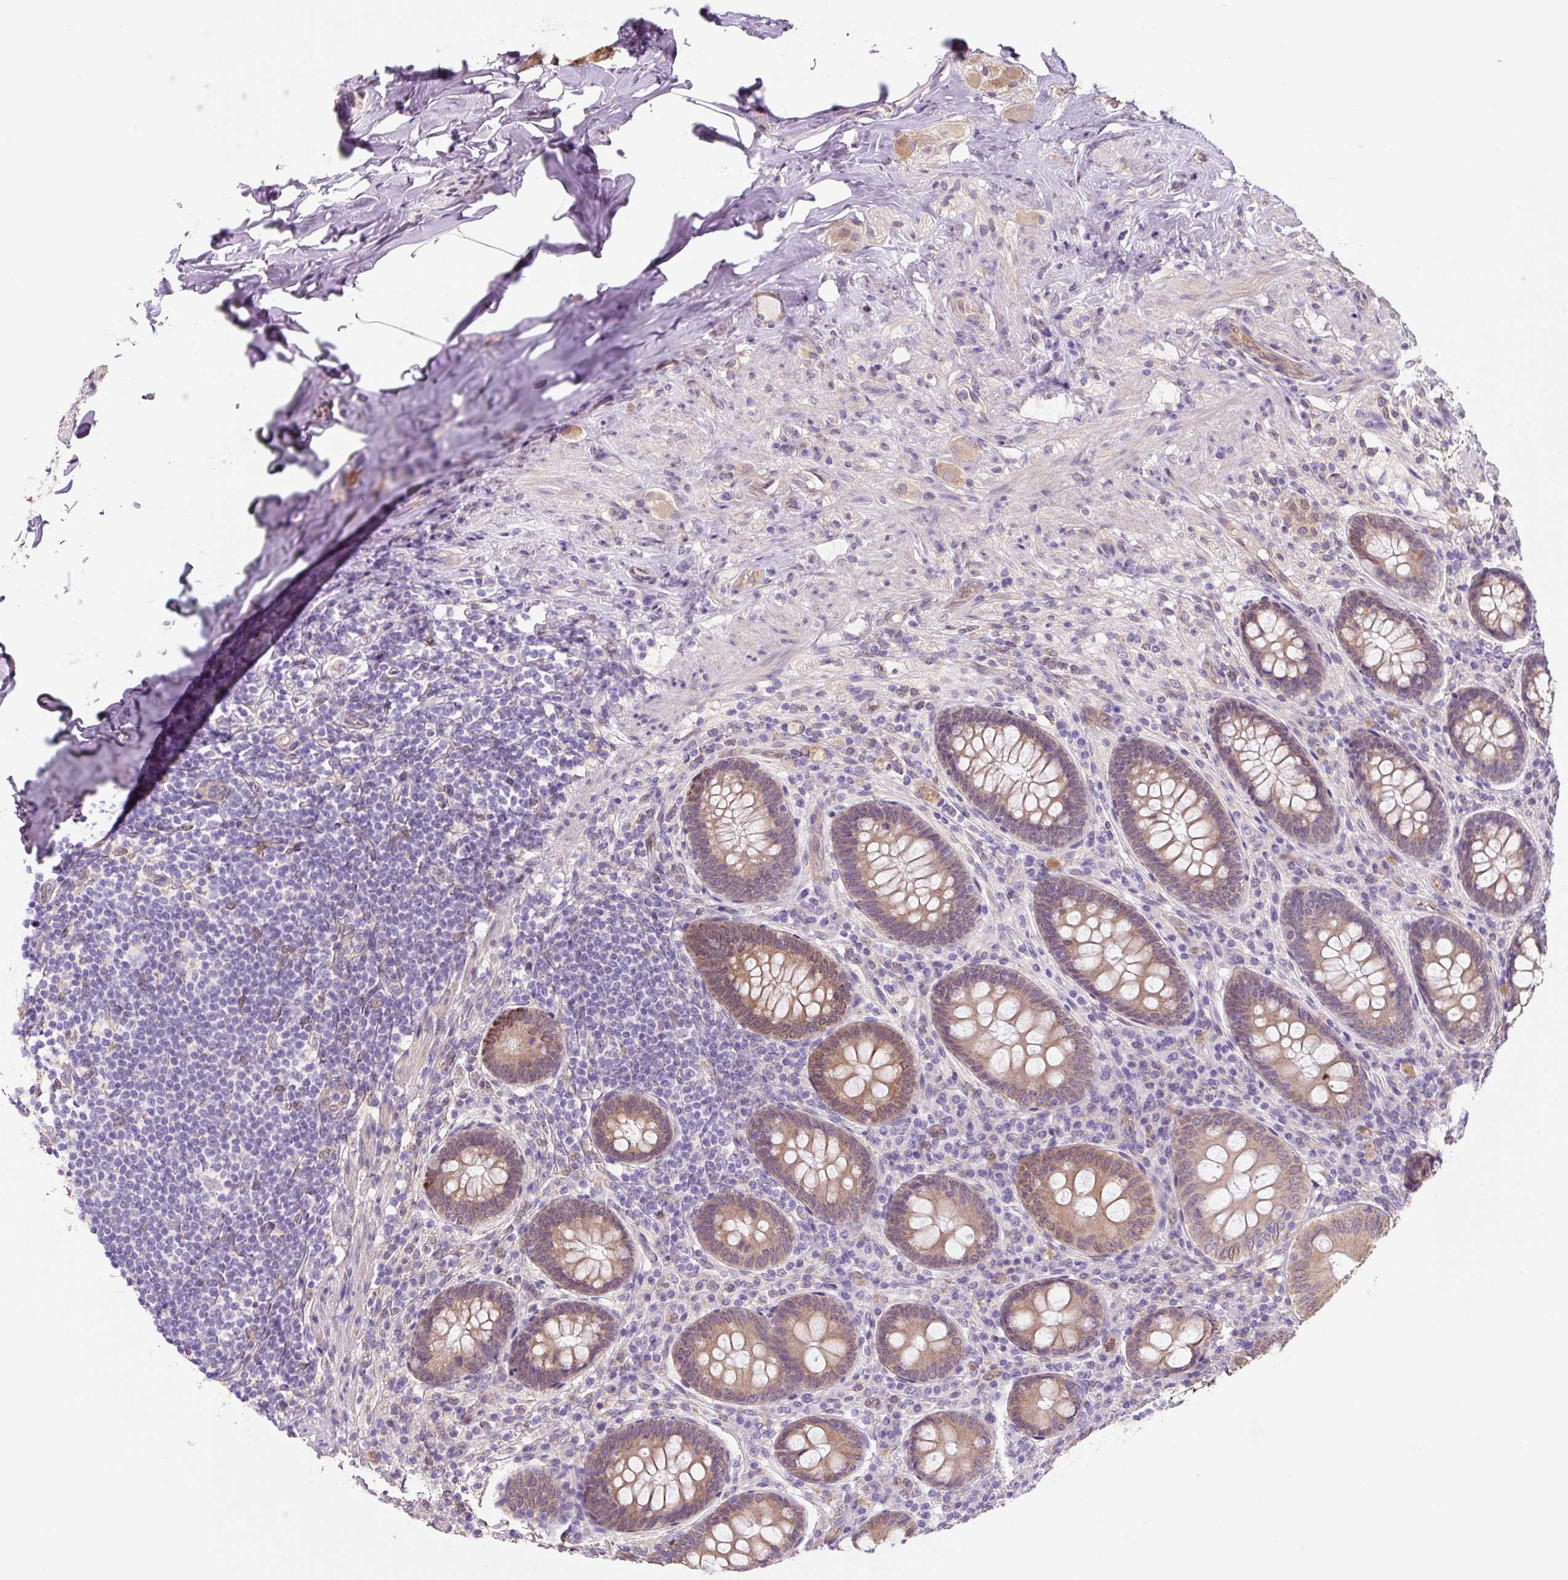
{"staining": {"intensity": "moderate", "quantity": ">75%", "location": "cytoplasmic/membranous"}, "tissue": "appendix", "cell_type": "Glandular cells", "image_type": "normal", "snomed": [{"axis": "morphology", "description": "Normal tissue, NOS"}, {"axis": "topography", "description": "Appendix"}], "caption": "Moderate cytoplasmic/membranous protein positivity is seen in approximately >75% of glandular cells in appendix. Nuclei are stained in blue.", "gene": "ASRGL1", "patient": {"sex": "male", "age": 71}}